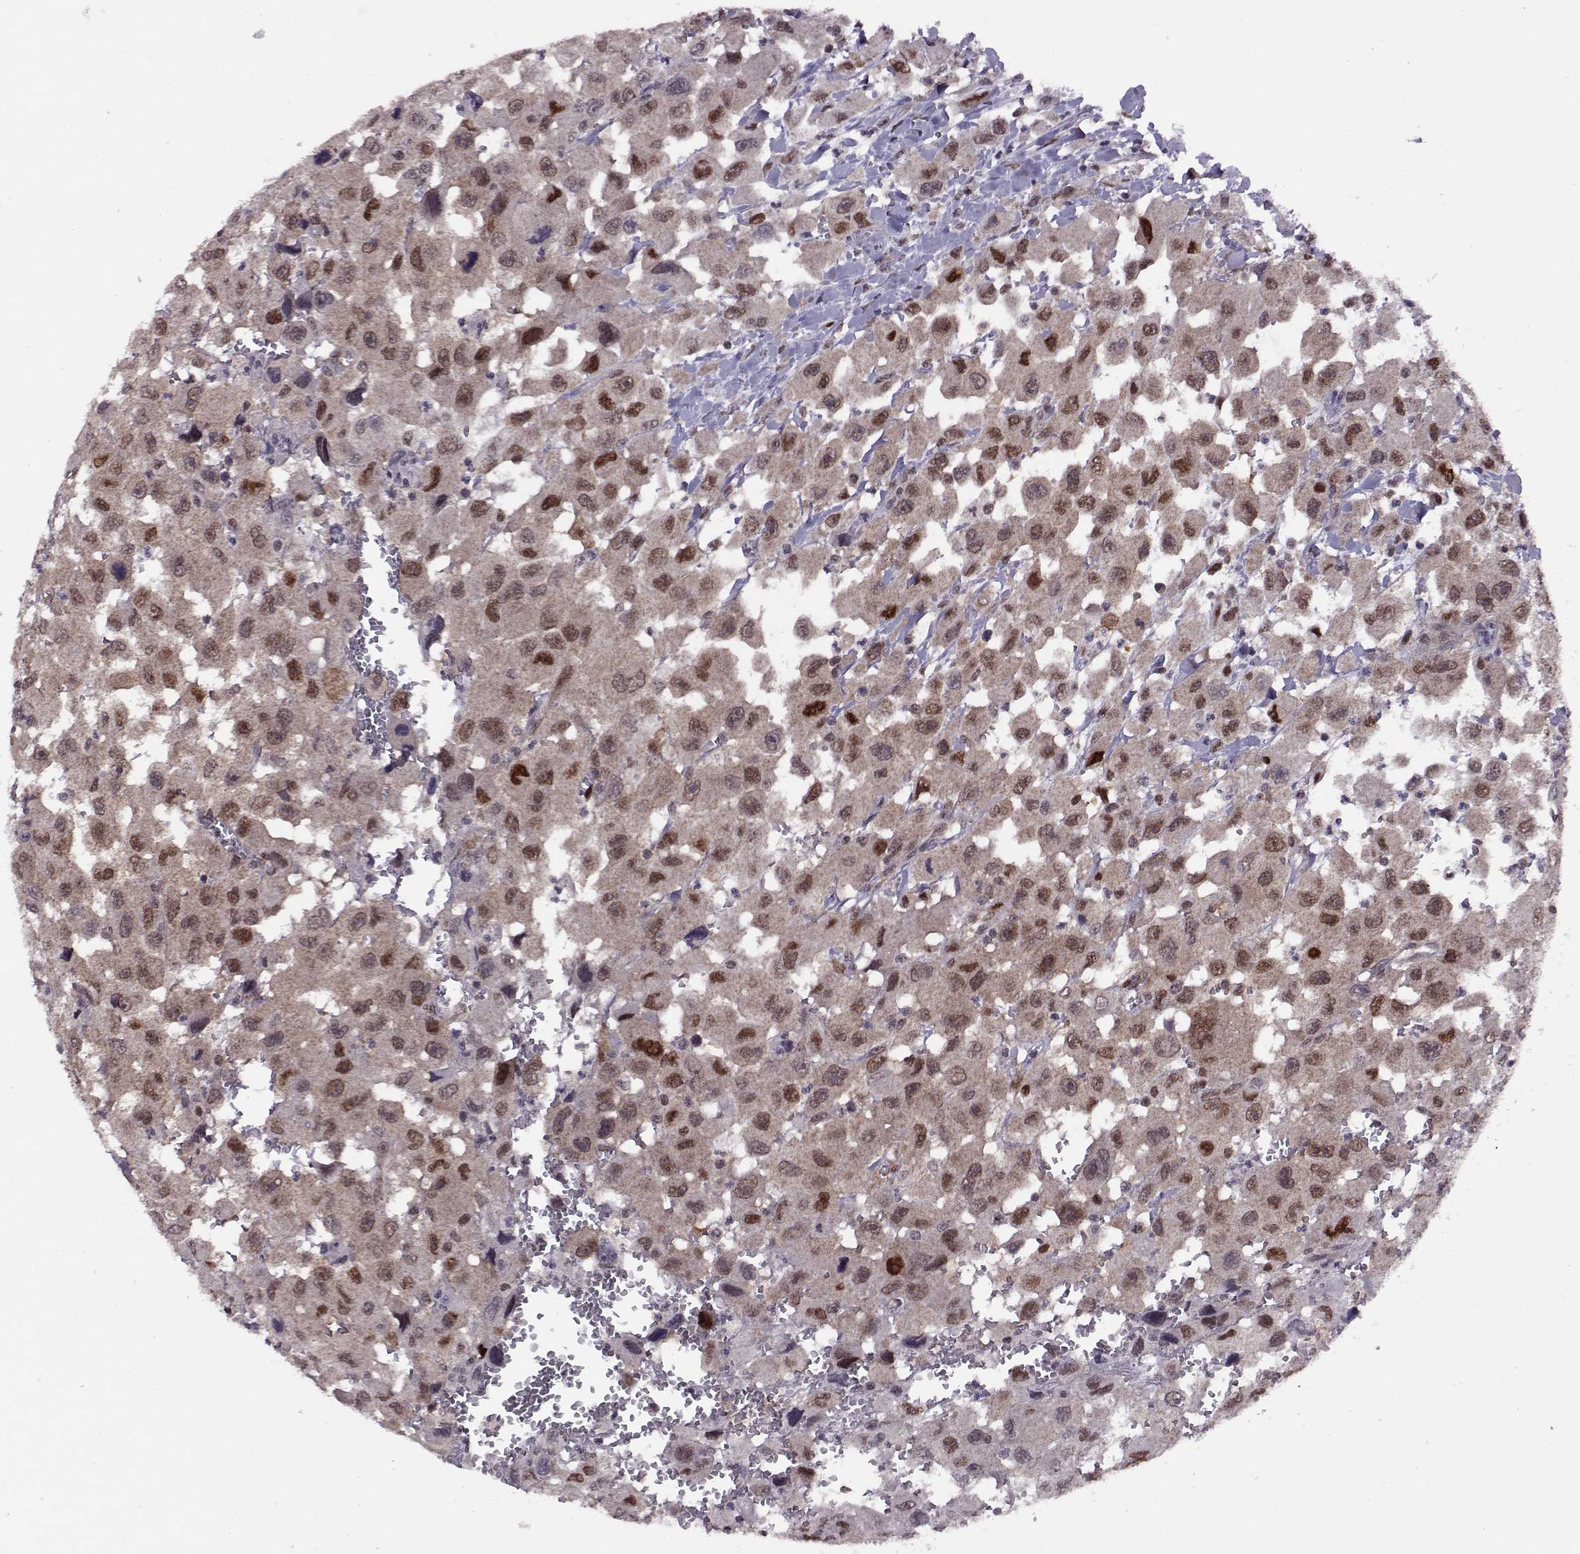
{"staining": {"intensity": "moderate", "quantity": ">75%", "location": "cytoplasmic/membranous,nuclear"}, "tissue": "head and neck cancer", "cell_type": "Tumor cells", "image_type": "cancer", "snomed": [{"axis": "morphology", "description": "Squamous cell carcinoma, NOS"}, {"axis": "morphology", "description": "Squamous cell carcinoma, metastatic, NOS"}, {"axis": "topography", "description": "Oral tissue"}, {"axis": "topography", "description": "Head-Neck"}], "caption": "Protein analysis of head and neck cancer tissue reveals moderate cytoplasmic/membranous and nuclear staining in about >75% of tumor cells.", "gene": "CDK4", "patient": {"sex": "female", "age": 85}}